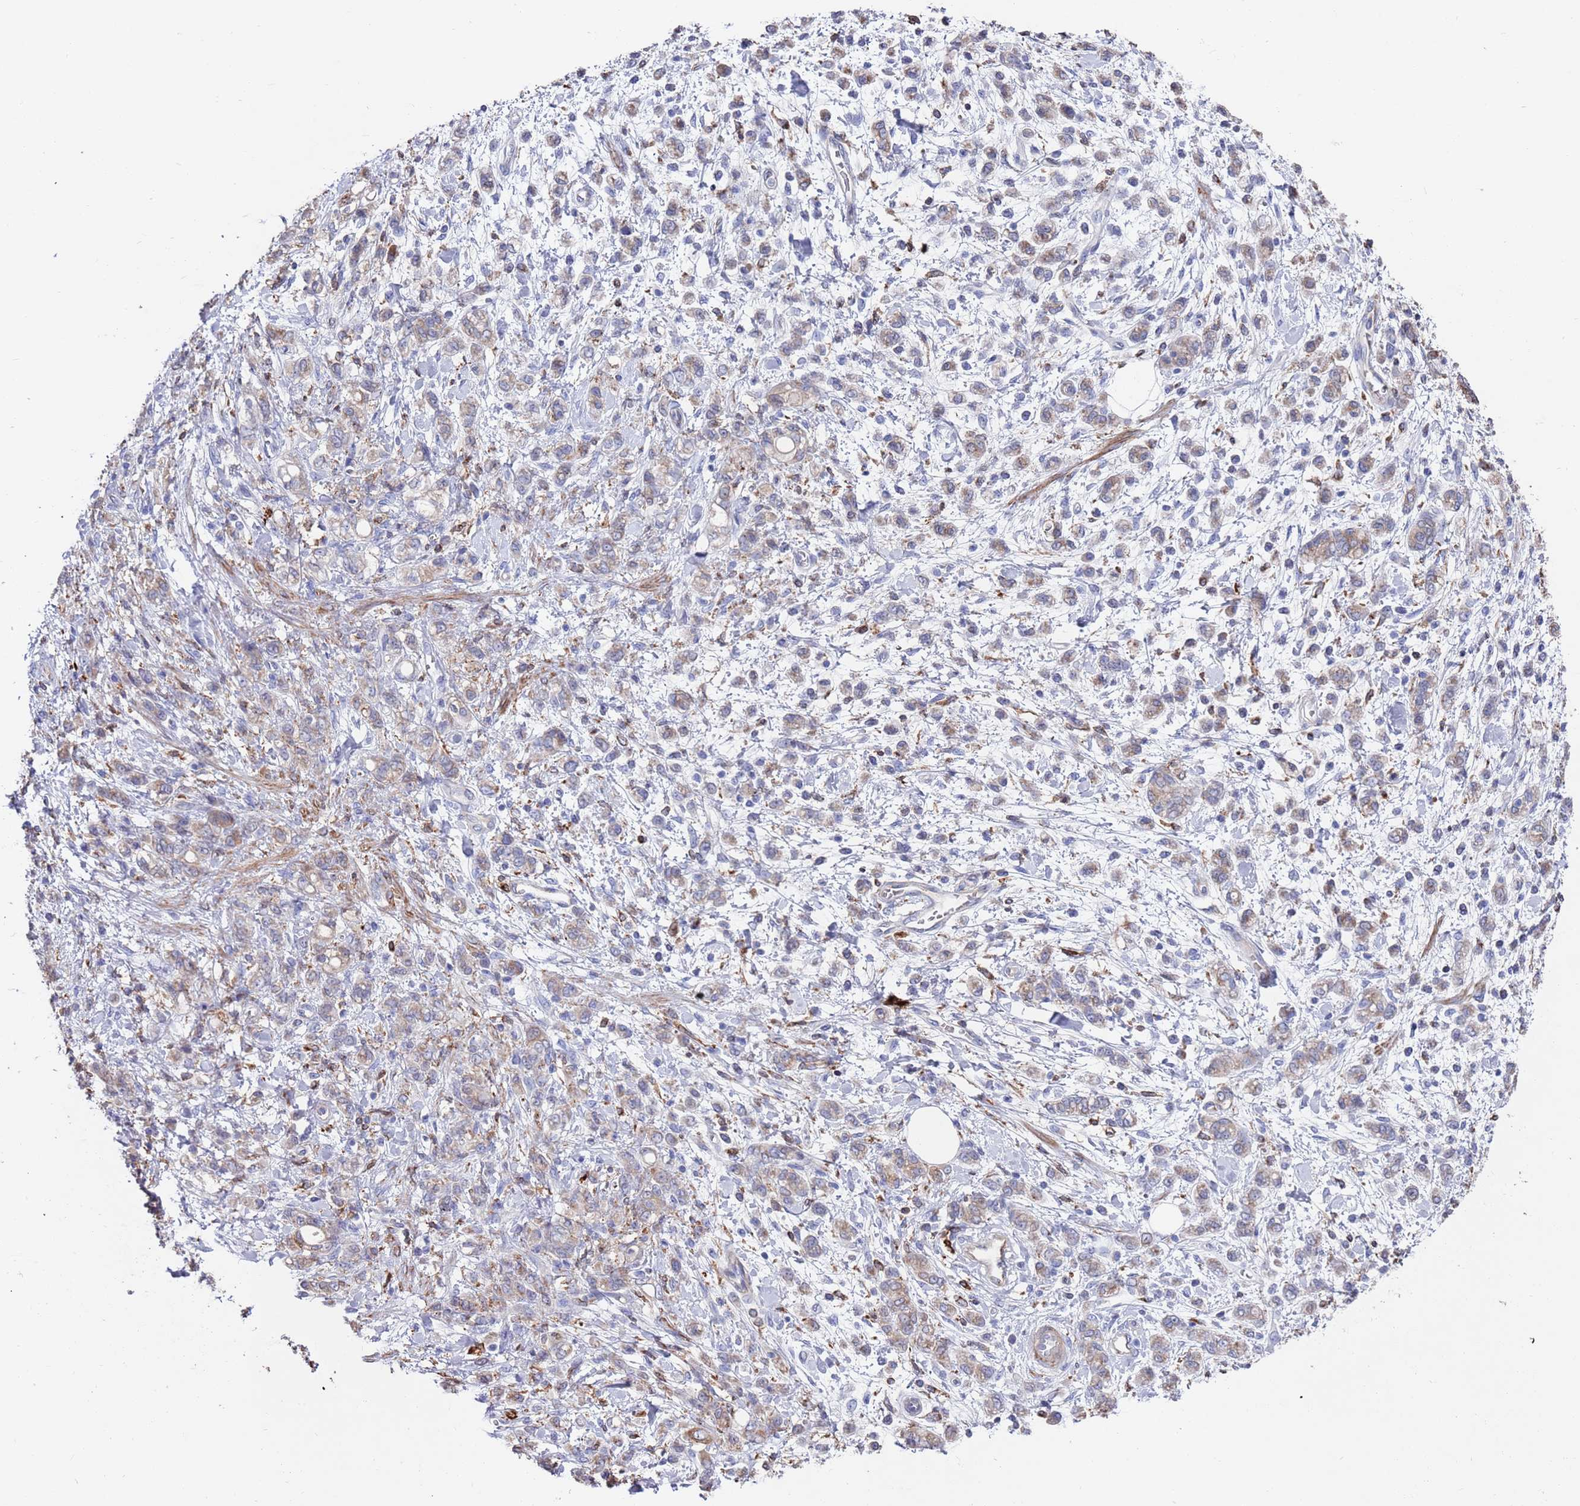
{"staining": {"intensity": "weak", "quantity": "25%-75%", "location": "cytoplasmic/membranous"}, "tissue": "stomach cancer", "cell_type": "Tumor cells", "image_type": "cancer", "snomed": [{"axis": "morphology", "description": "Adenocarcinoma, NOS"}, {"axis": "topography", "description": "Stomach"}], "caption": "A brown stain shows weak cytoplasmic/membranous staining of a protein in stomach adenocarcinoma tumor cells.", "gene": "GREB1L", "patient": {"sex": "male", "age": 77}}